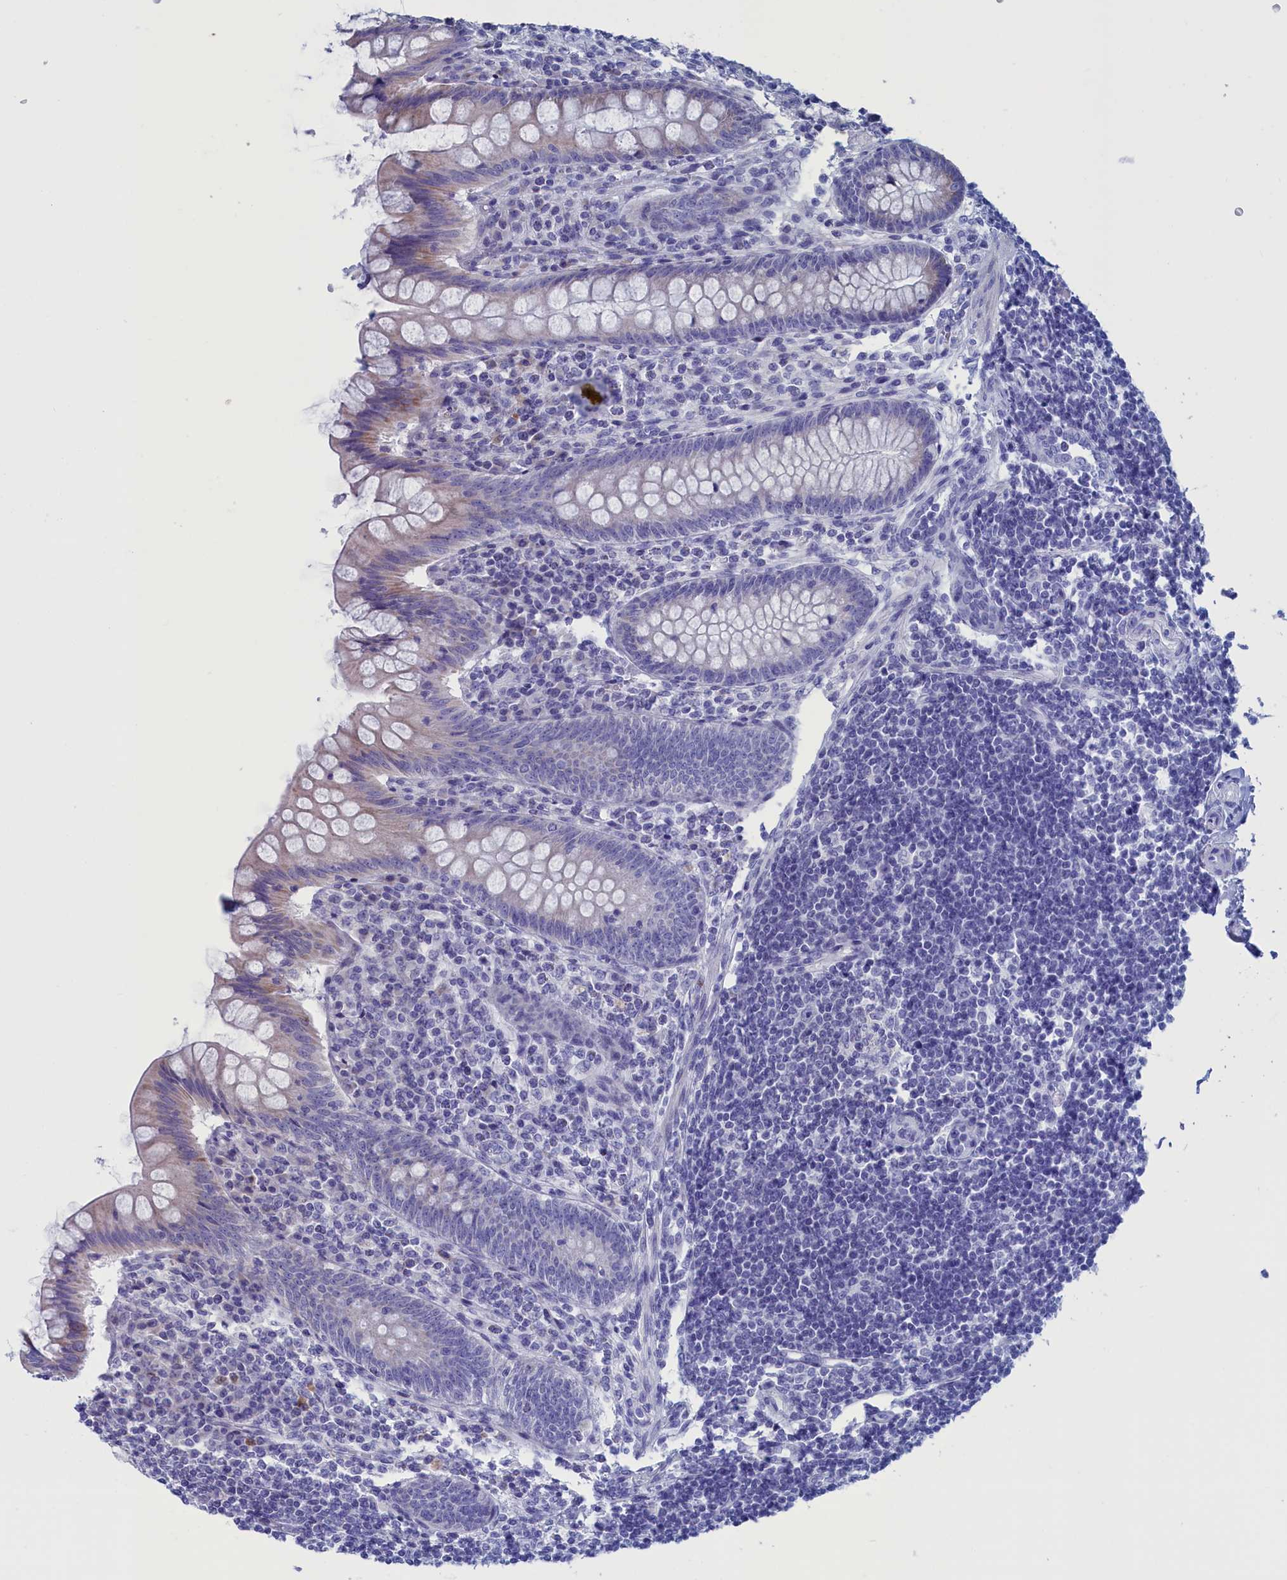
{"staining": {"intensity": "negative", "quantity": "none", "location": "none"}, "tissue": "appendix", "cell_type": "Glandular cells", "image_type": "normal", "snomed": [{"axis": "morphology", "description": "Normal tissue, NOS"}, {"axis": "topography", "description": "Appendix"}], "caption": "Immunohistochemistry (IHC) of normal appendix displays no expression in glandular cells. (Brightfield microscopy of DAB (3,3'-diaminobenzidine) IHC at high magnification).", "gene": "NIBAN3", "patient": {"sex": "female", "age": 33}}